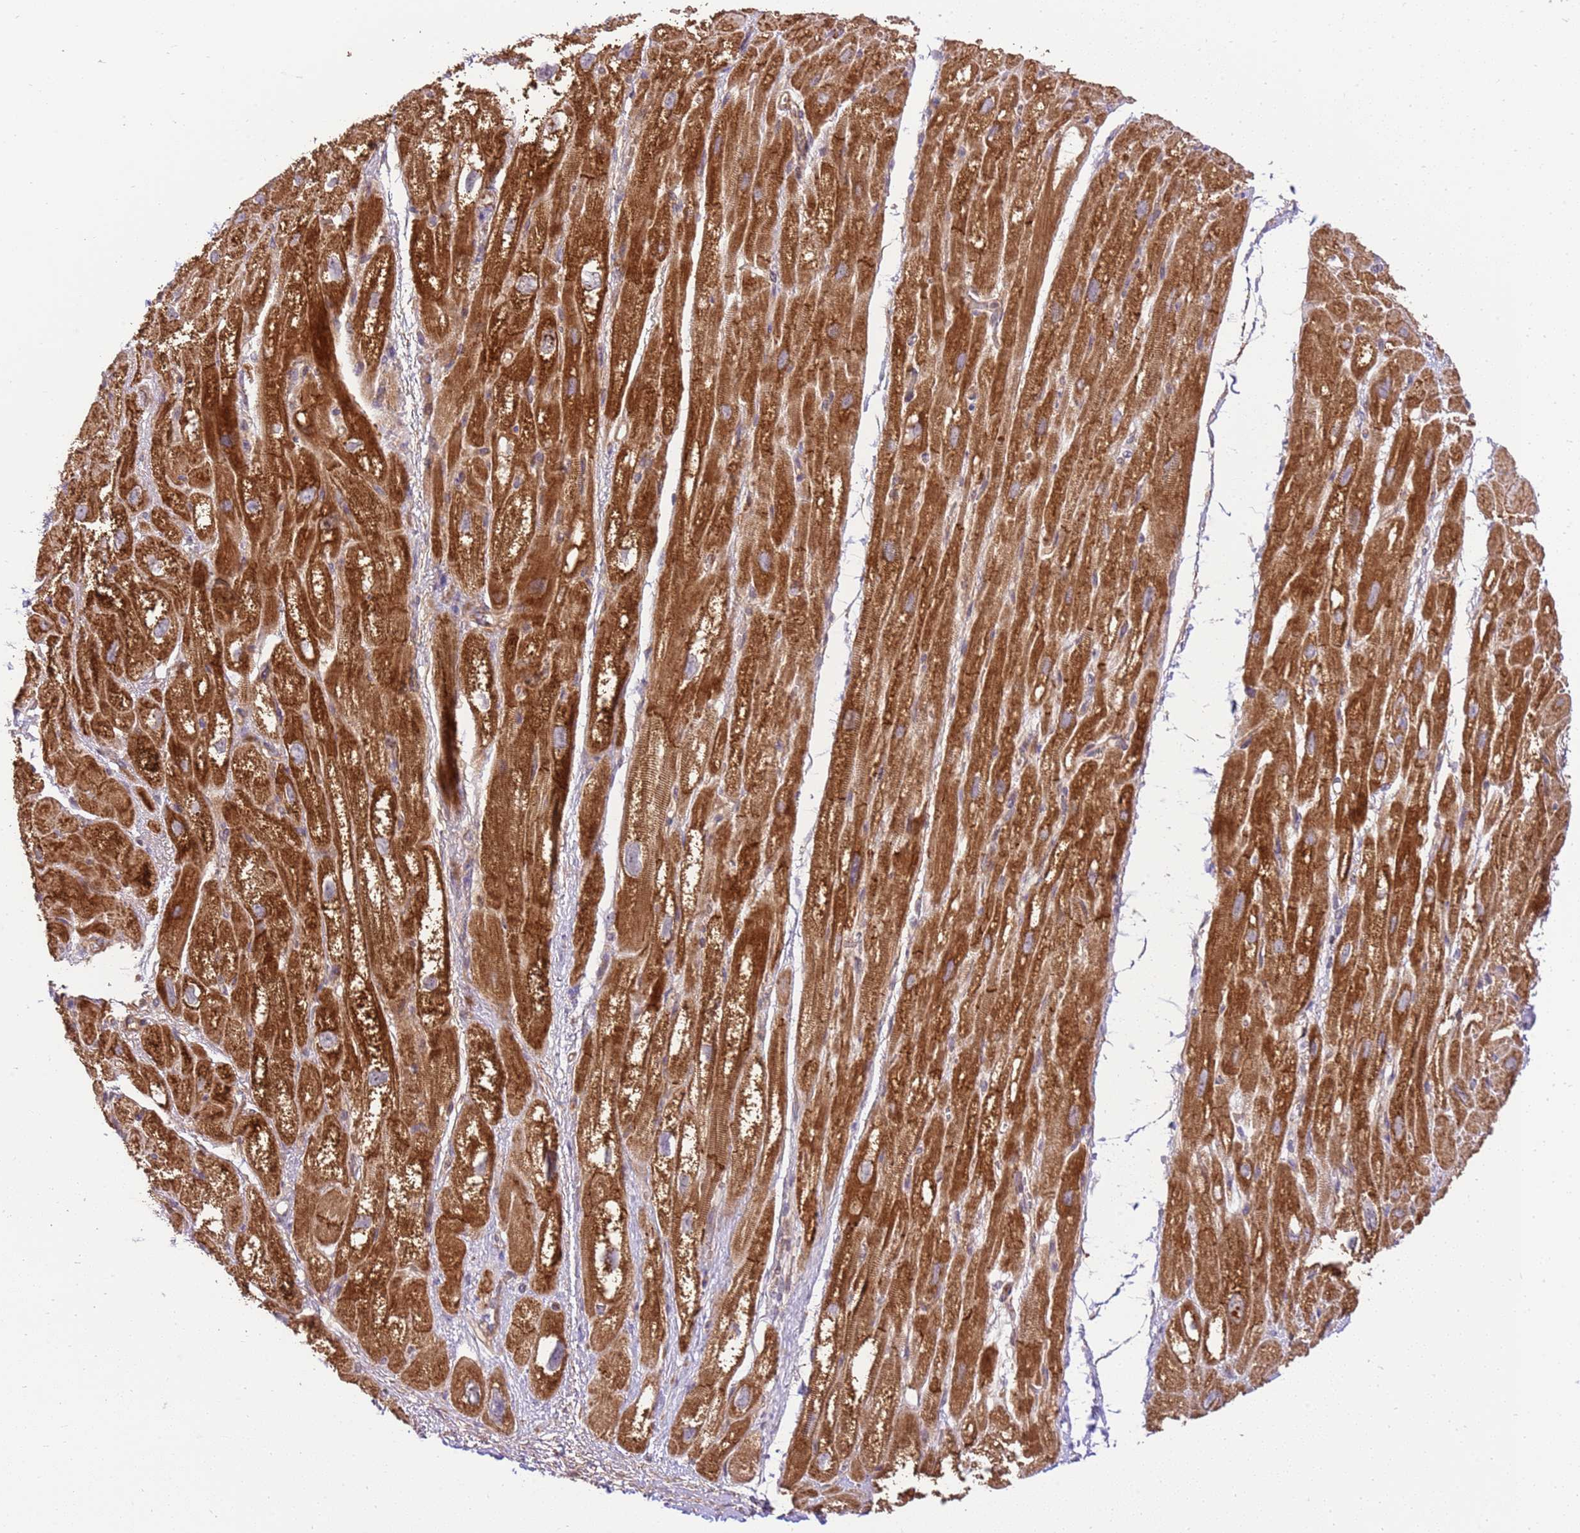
{"staining": {"intensity": "strong", "quantity": ">75%", "location": "cytoplasmic/membranous"}, "tissue": "heart muscle", "cell_type": "Cardiomyocytes", "image_type": "normal", "snomed": [{"axis": "morphology", "description": "Normal tissue, NOS"}, {"axis": "topography", "description": "Heart"}], "caption": "Heart muscle stained with IHC exhibits strong cytoplasmic/membranous staining in approximately >75% of cardiomyocytes.", "gene": "SPATA2L", "patient": {"sex": "male", "age": 50}}